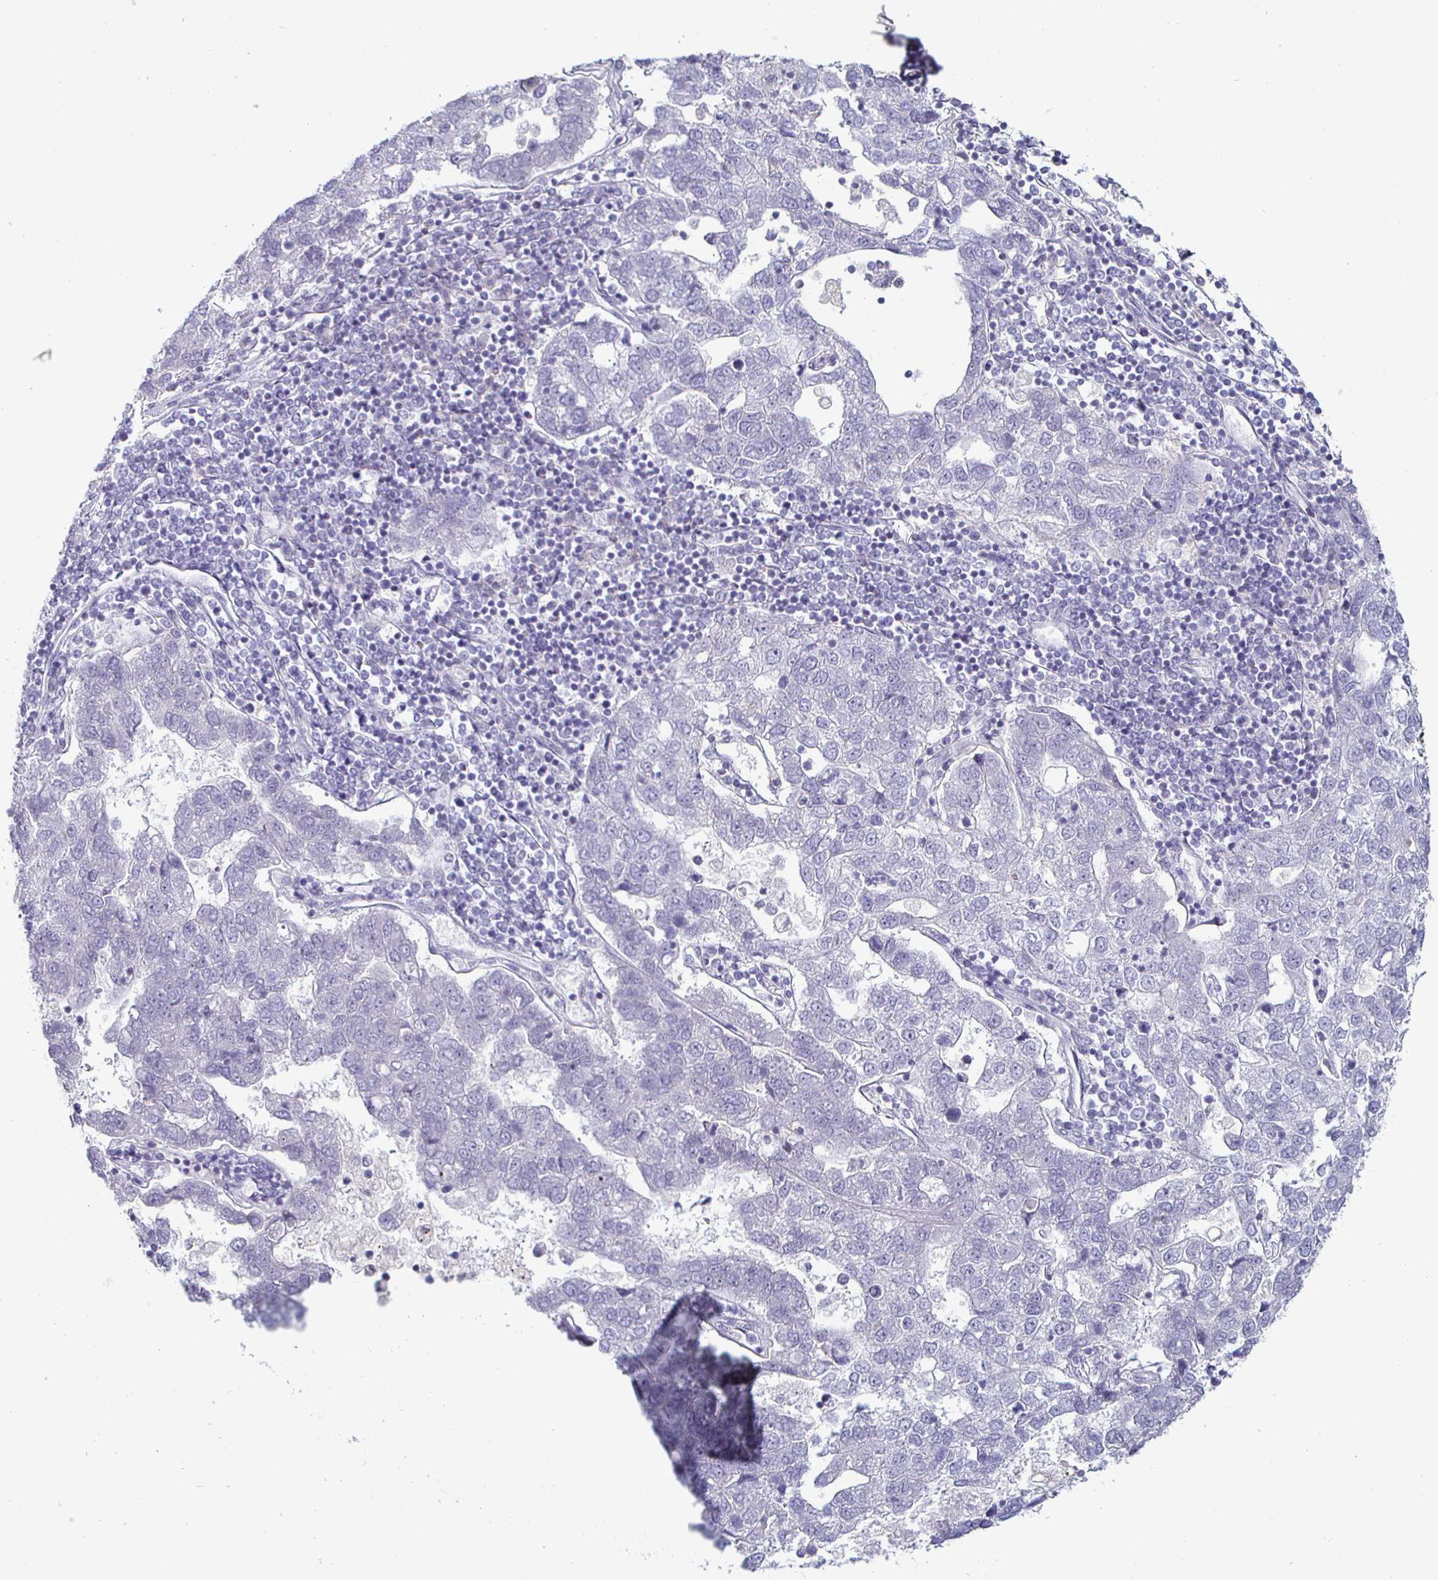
{"staining": {"intensity": "negative", "quantity": "none", "location": "none"}, "tissue": "pancreatic cancer", "cell_type": "Tumor cells", "image_type": "cancer", "snomed": [{"axis": "morphology", "description": "Adenocarcinoma, NOS"}, {"axis": "topography", "description": "Pancreas"}], "caption": "DAB (3,3'-diaminobenzidine) immunohistochemical staining of human pancreatic adenocarcinoma displays no significant positivity in tumor cells.", "gene": "ENPP1", "patient": {"sex": "female", "age": 61}}